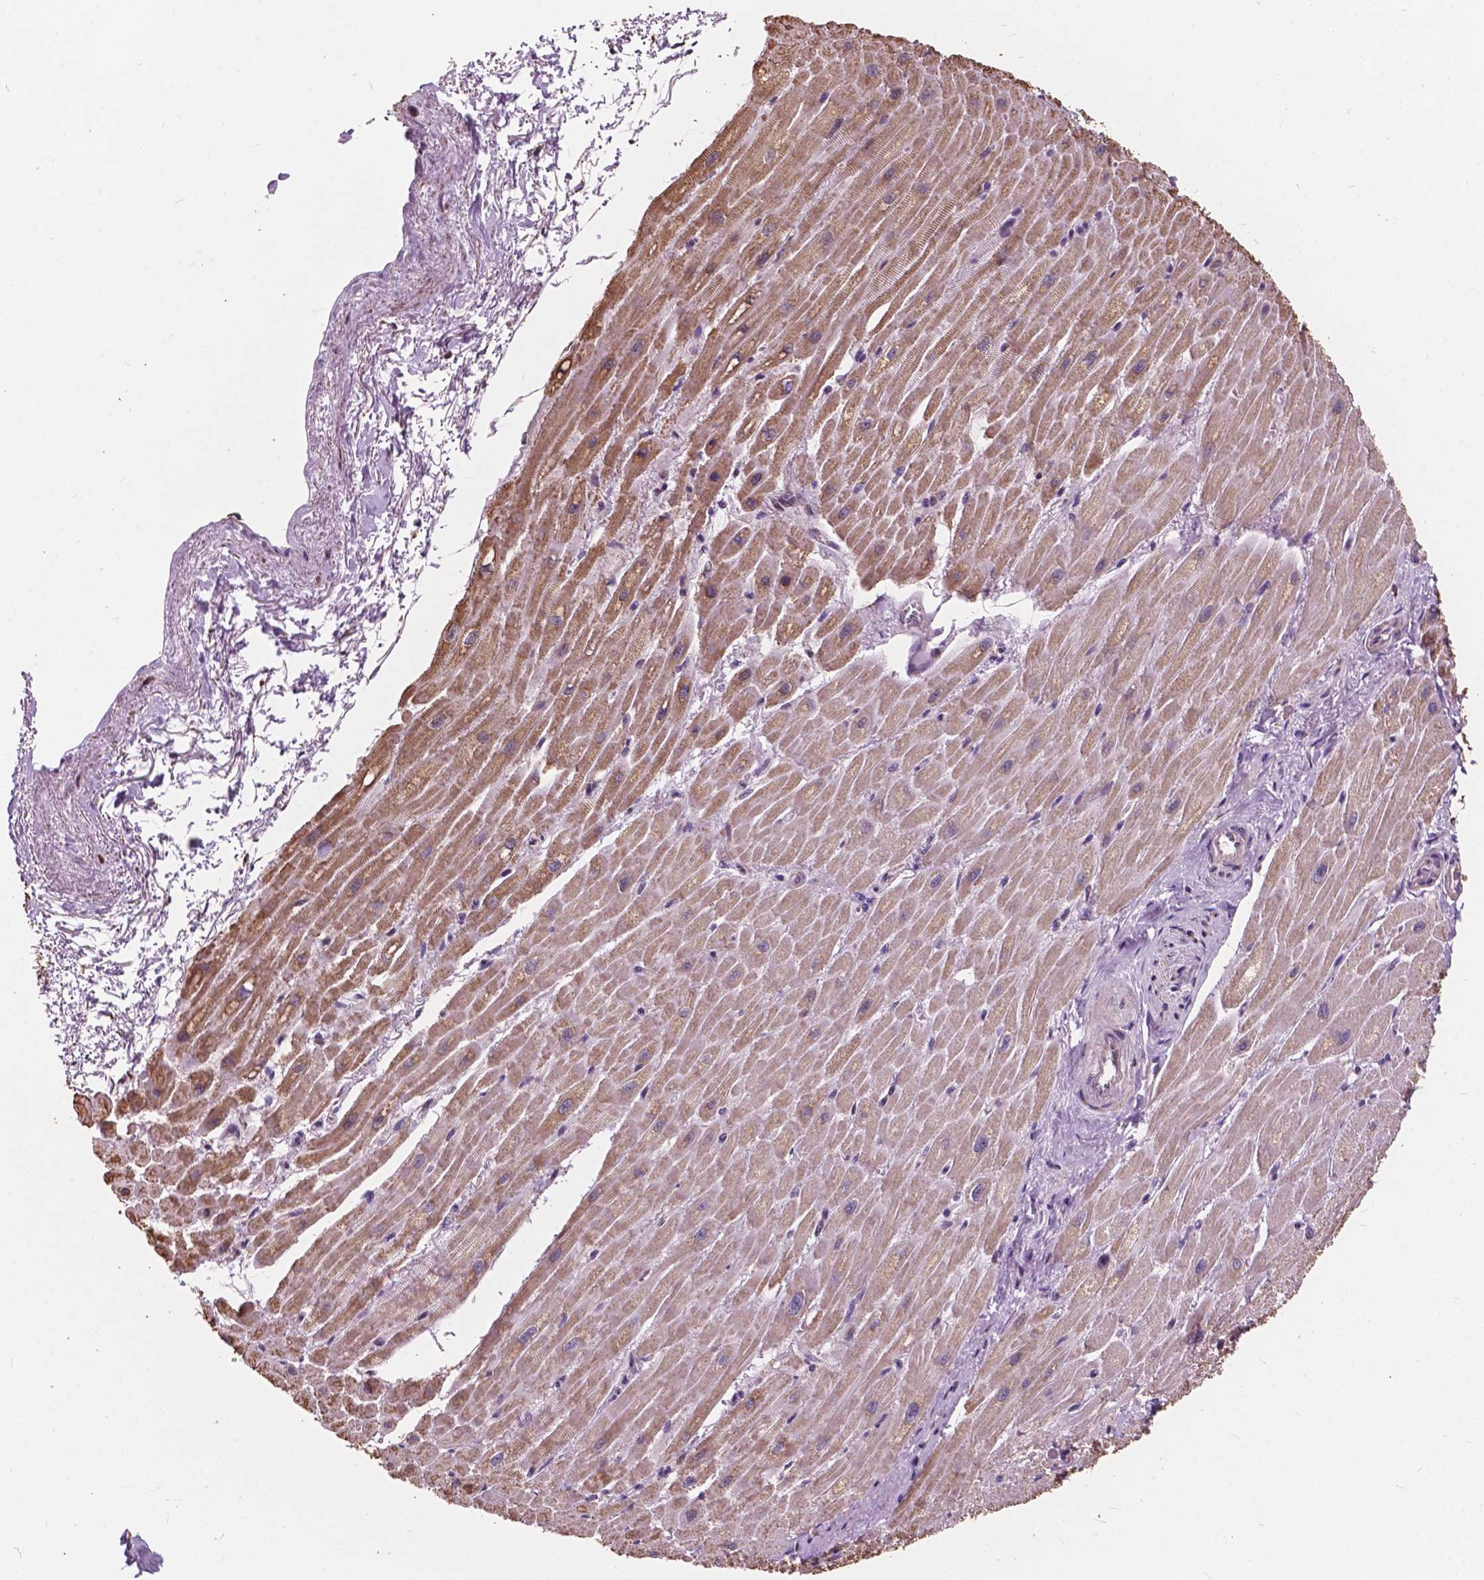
{"staining": {"intensity": "moderate", "quantity": "25%-75%", "location": "cytoplasmic/membranous"}, "tissue": "heart muscle", "cell_type": "Cardiomyocytes", "image_type": "normal", "snomed": [{"axis": "morphology", "description": "Normal tissue, NOS"}, {"axis": "topography", "description": "Heart"}], "caption": "This is an image of IHC staining of unremarkable heart muscle, which shows moderate expression in the cytoplasmic/membranous of cardiomyocytes.", "gene": "SCOC", "patient": {"sex": "male", "age": 62}}